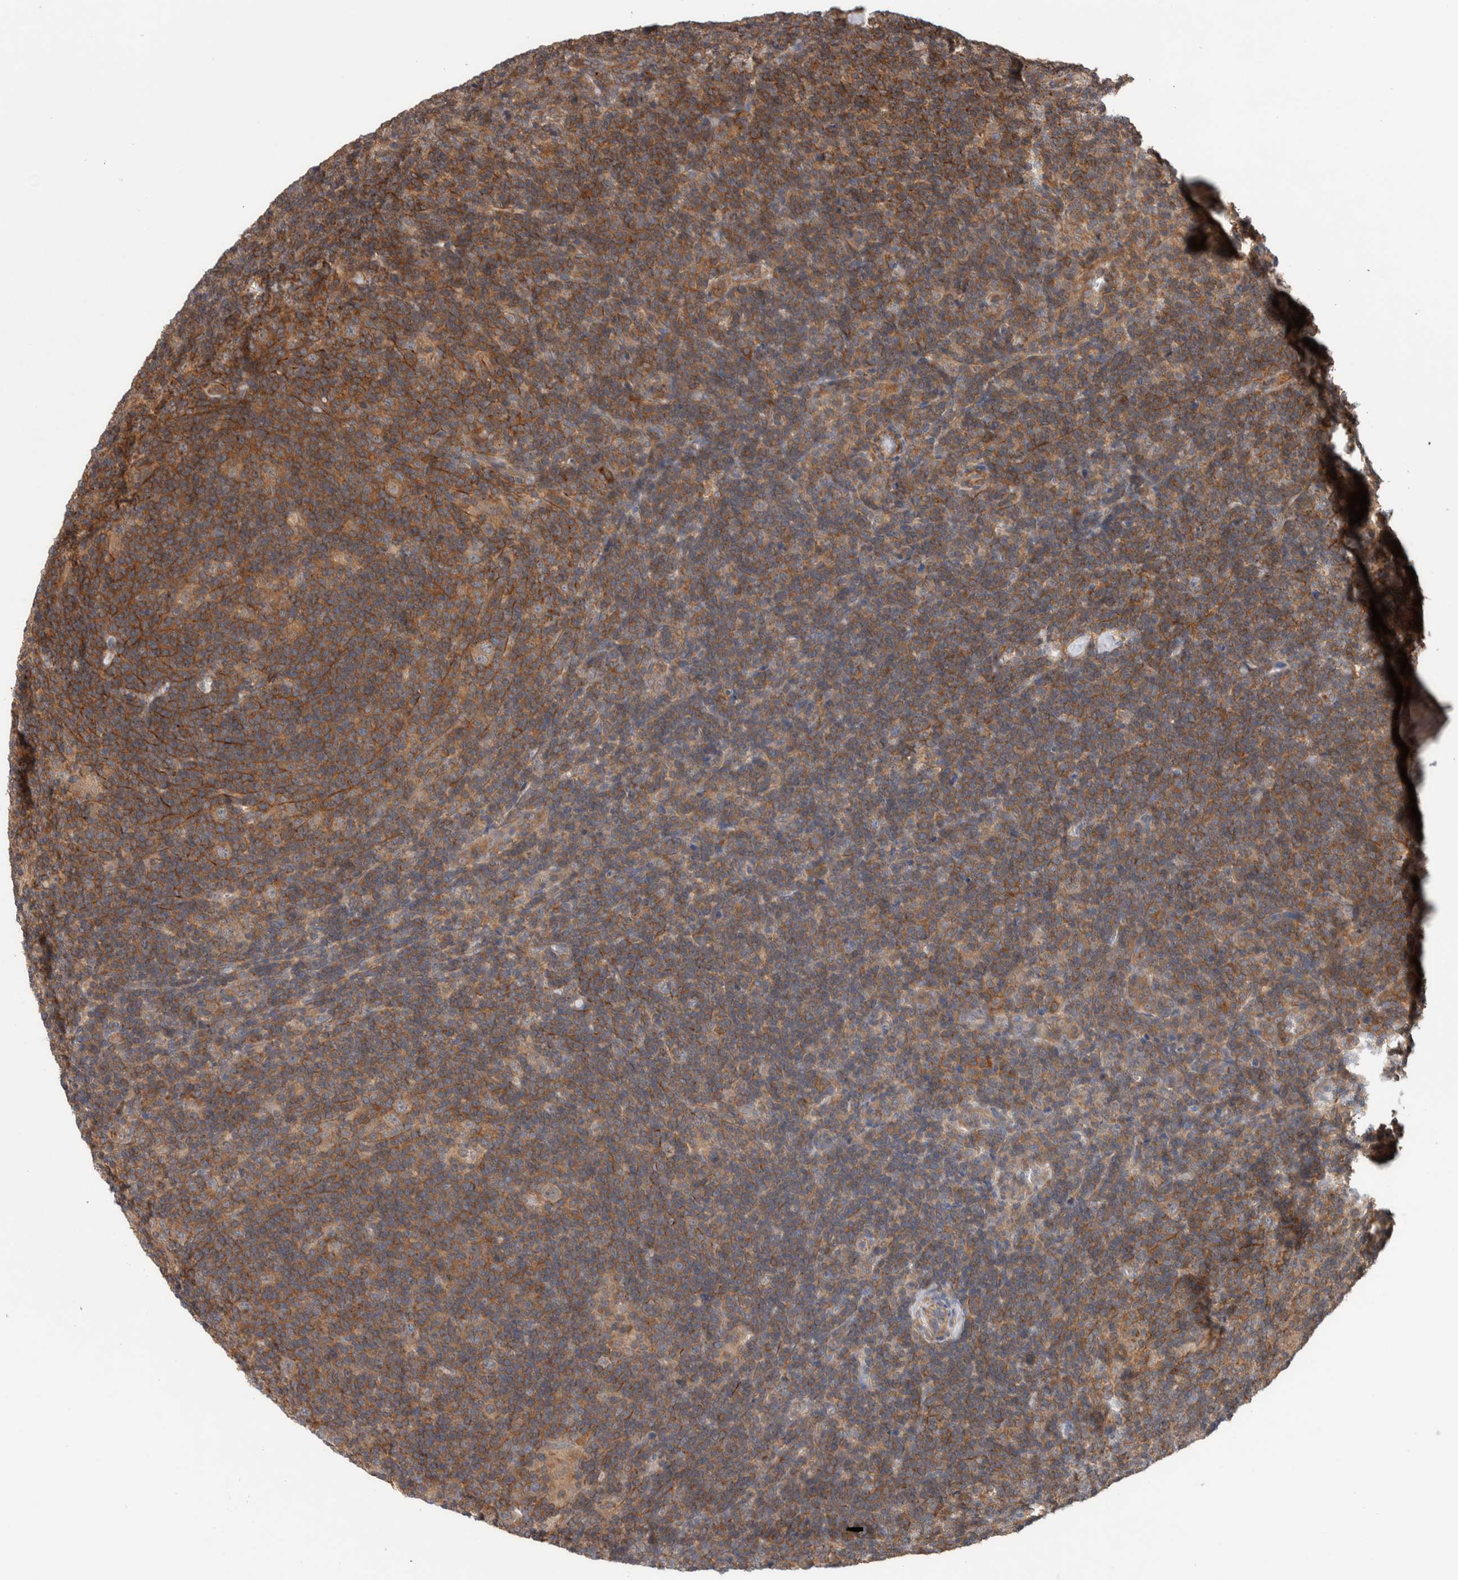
{"staining": {"intensity": "negative", "quantity": "none", "location": "none"}, "tissue": "lymphoma", "cell_type": "Tumor cells", "image_type": "cancer", "snomed": [{"axis": "morphology", "description": "Hodgkin's disease, NOS"}, {"axis": "topography", "description": "Lymph node"}], "caption": "The photomicrograph reveals no staining of tumor cells in Hodgkin's disease.", "gene": "SYNRG", "patient": {"sex": "female", "age": 57}}